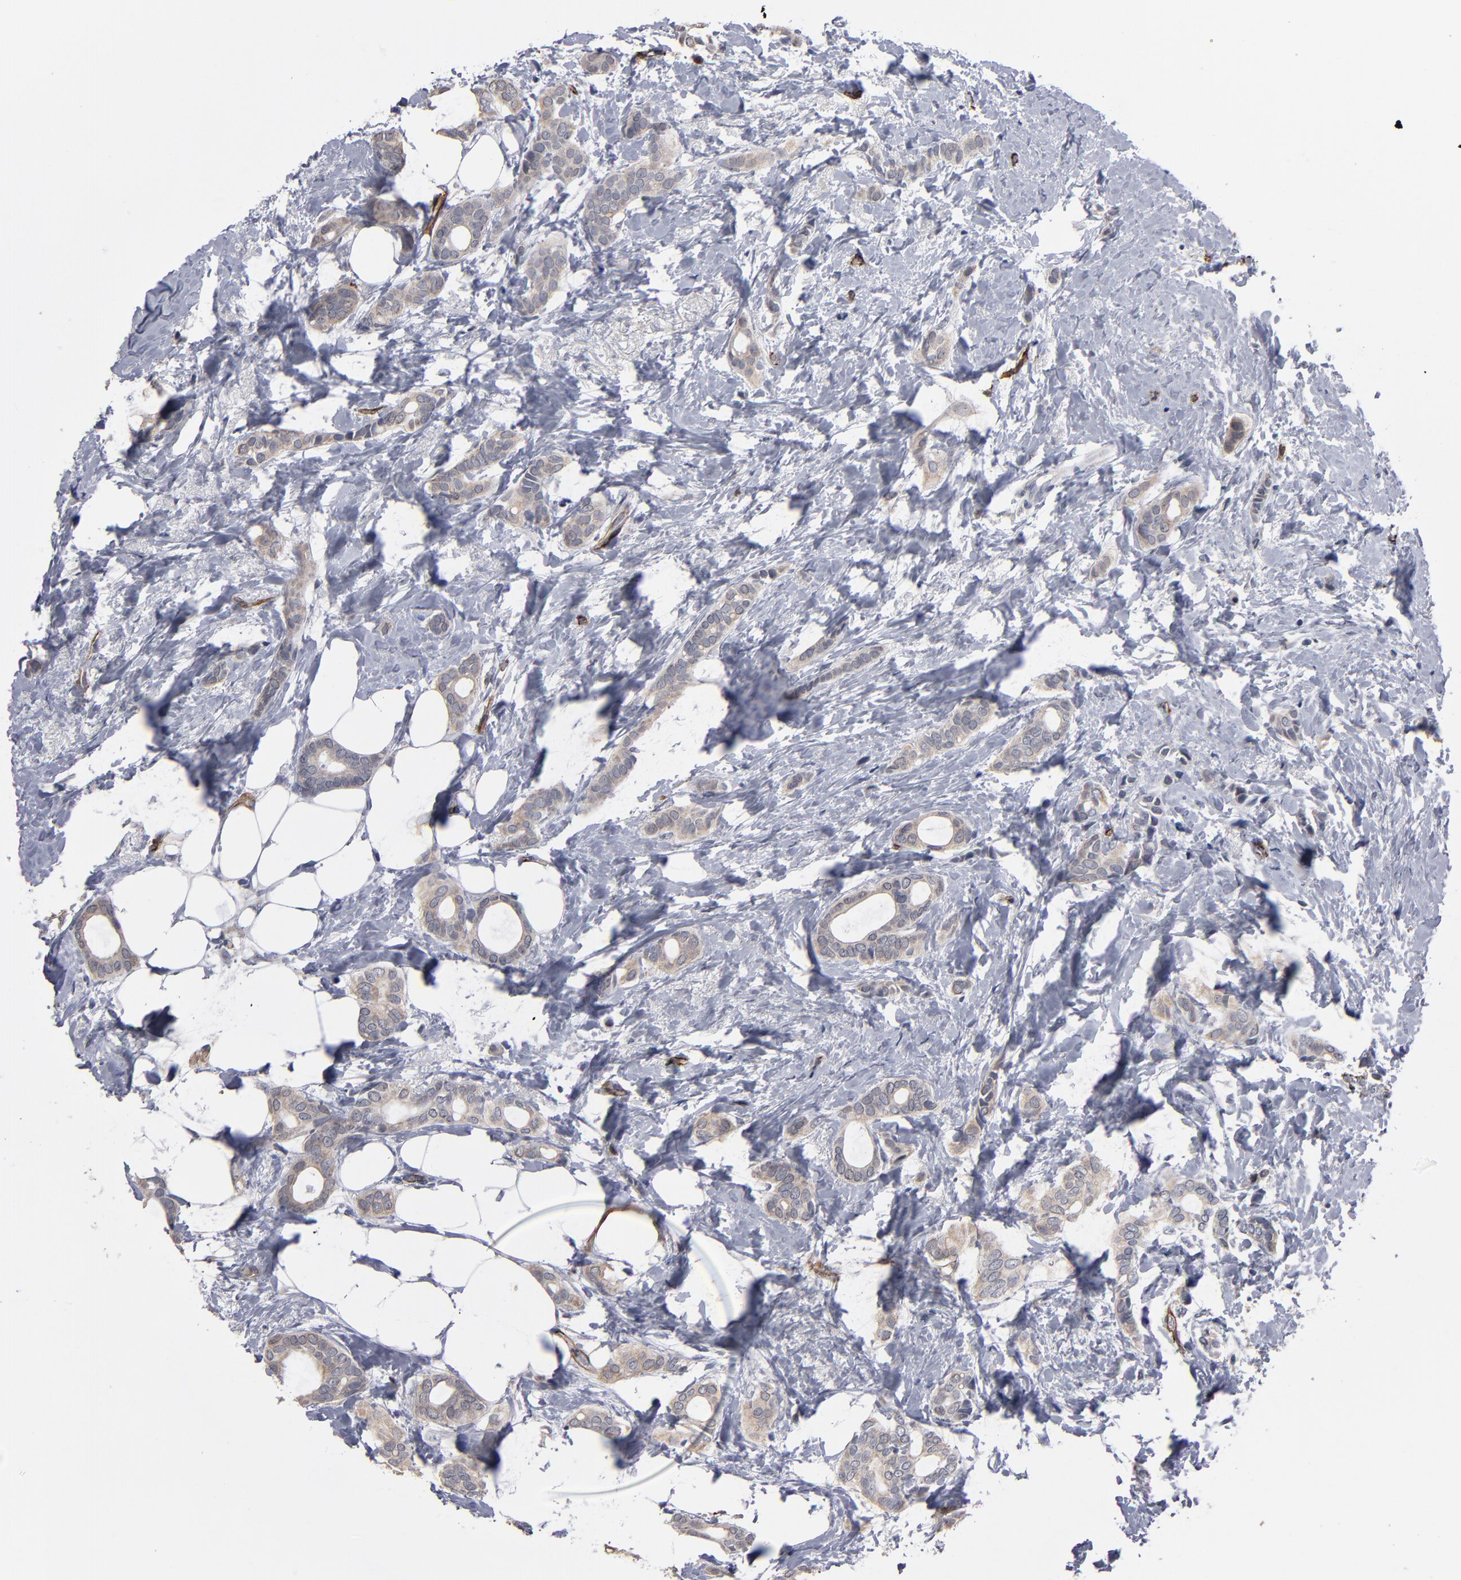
{"staining": {"intensity": "weak", "quantity": ">75%", "location": "cytoplasmic/membranous"}, "tissue": "breast cancer", "cell_type": "Tumor cells", "image_type": "cancer", "snomed": [{"axis": "morphology", "description": "Duct carcinoma"}, {"axis": "topography", "description": "Breast"}], "caption": "Breast cancer (invasive ductal carcinoma) was stained to show a protein in brown. There is low levels of weak cytoplasmic/membranous staining in about >75% of tumor cells.", "gene": "ZNF175", "patient": {"sex": "female", "age": 54}}